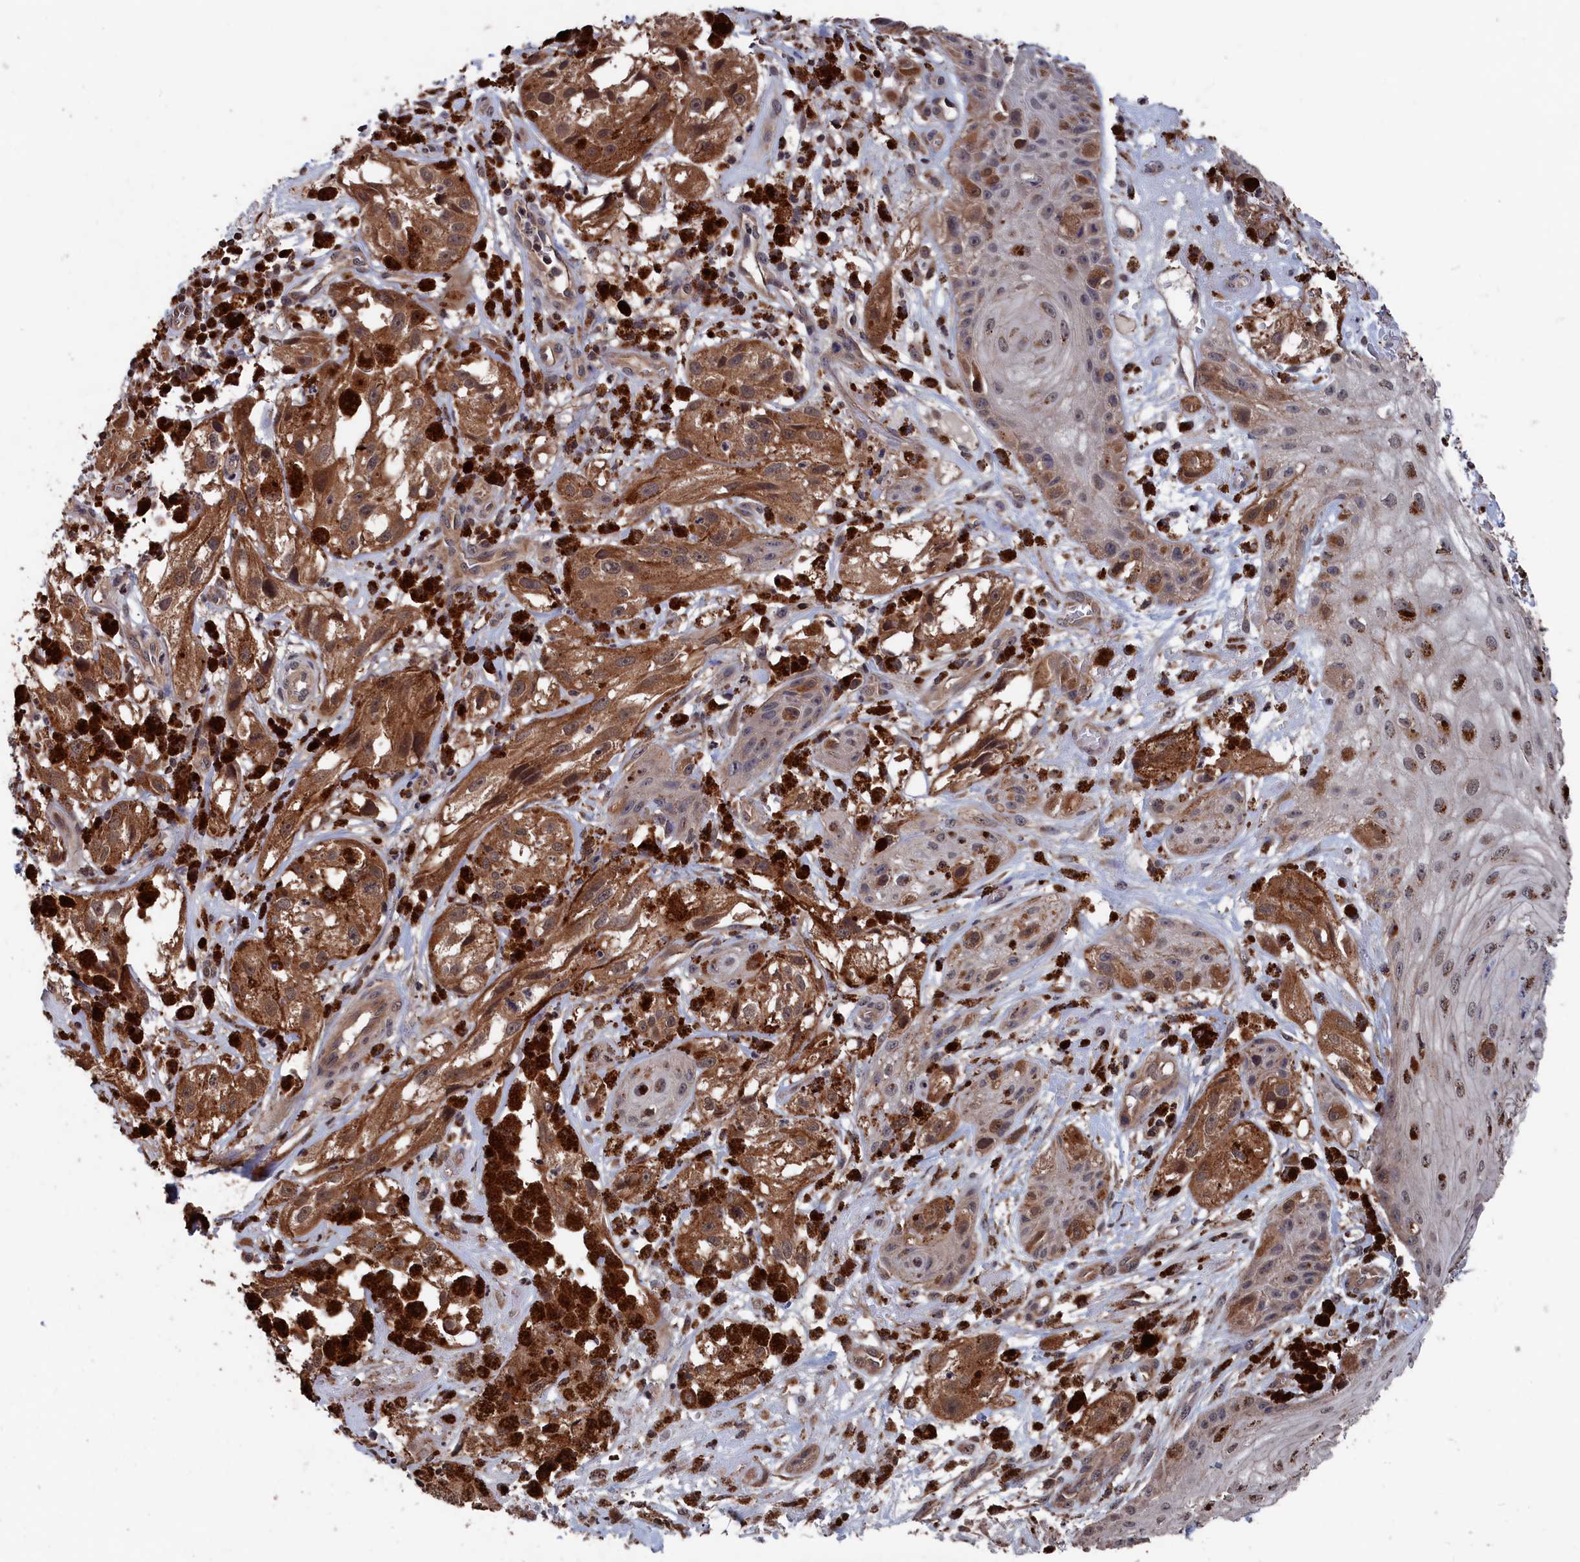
{"staining": {"intensity": "moderate", "quantity": ">75%", "location": "cytoplasmic/membranous,nuclear"}, "tissue": "melanoma", "cell_type": "Tumor cells", "image_type": "cancer", "snomed": [{"axis": "morphology", "description": "Malignant melanoma, NOS"}, {"axis": "topography", "description": "Skin"}], "caption": "Human melanoma stained for a protein (brown) shows moderate cytoplasmic/membranous and nuclear positive expression in approximately >75% of tumor cells.", "gene": "PDE12", "patient": {"sex": "male", "age": 88}}